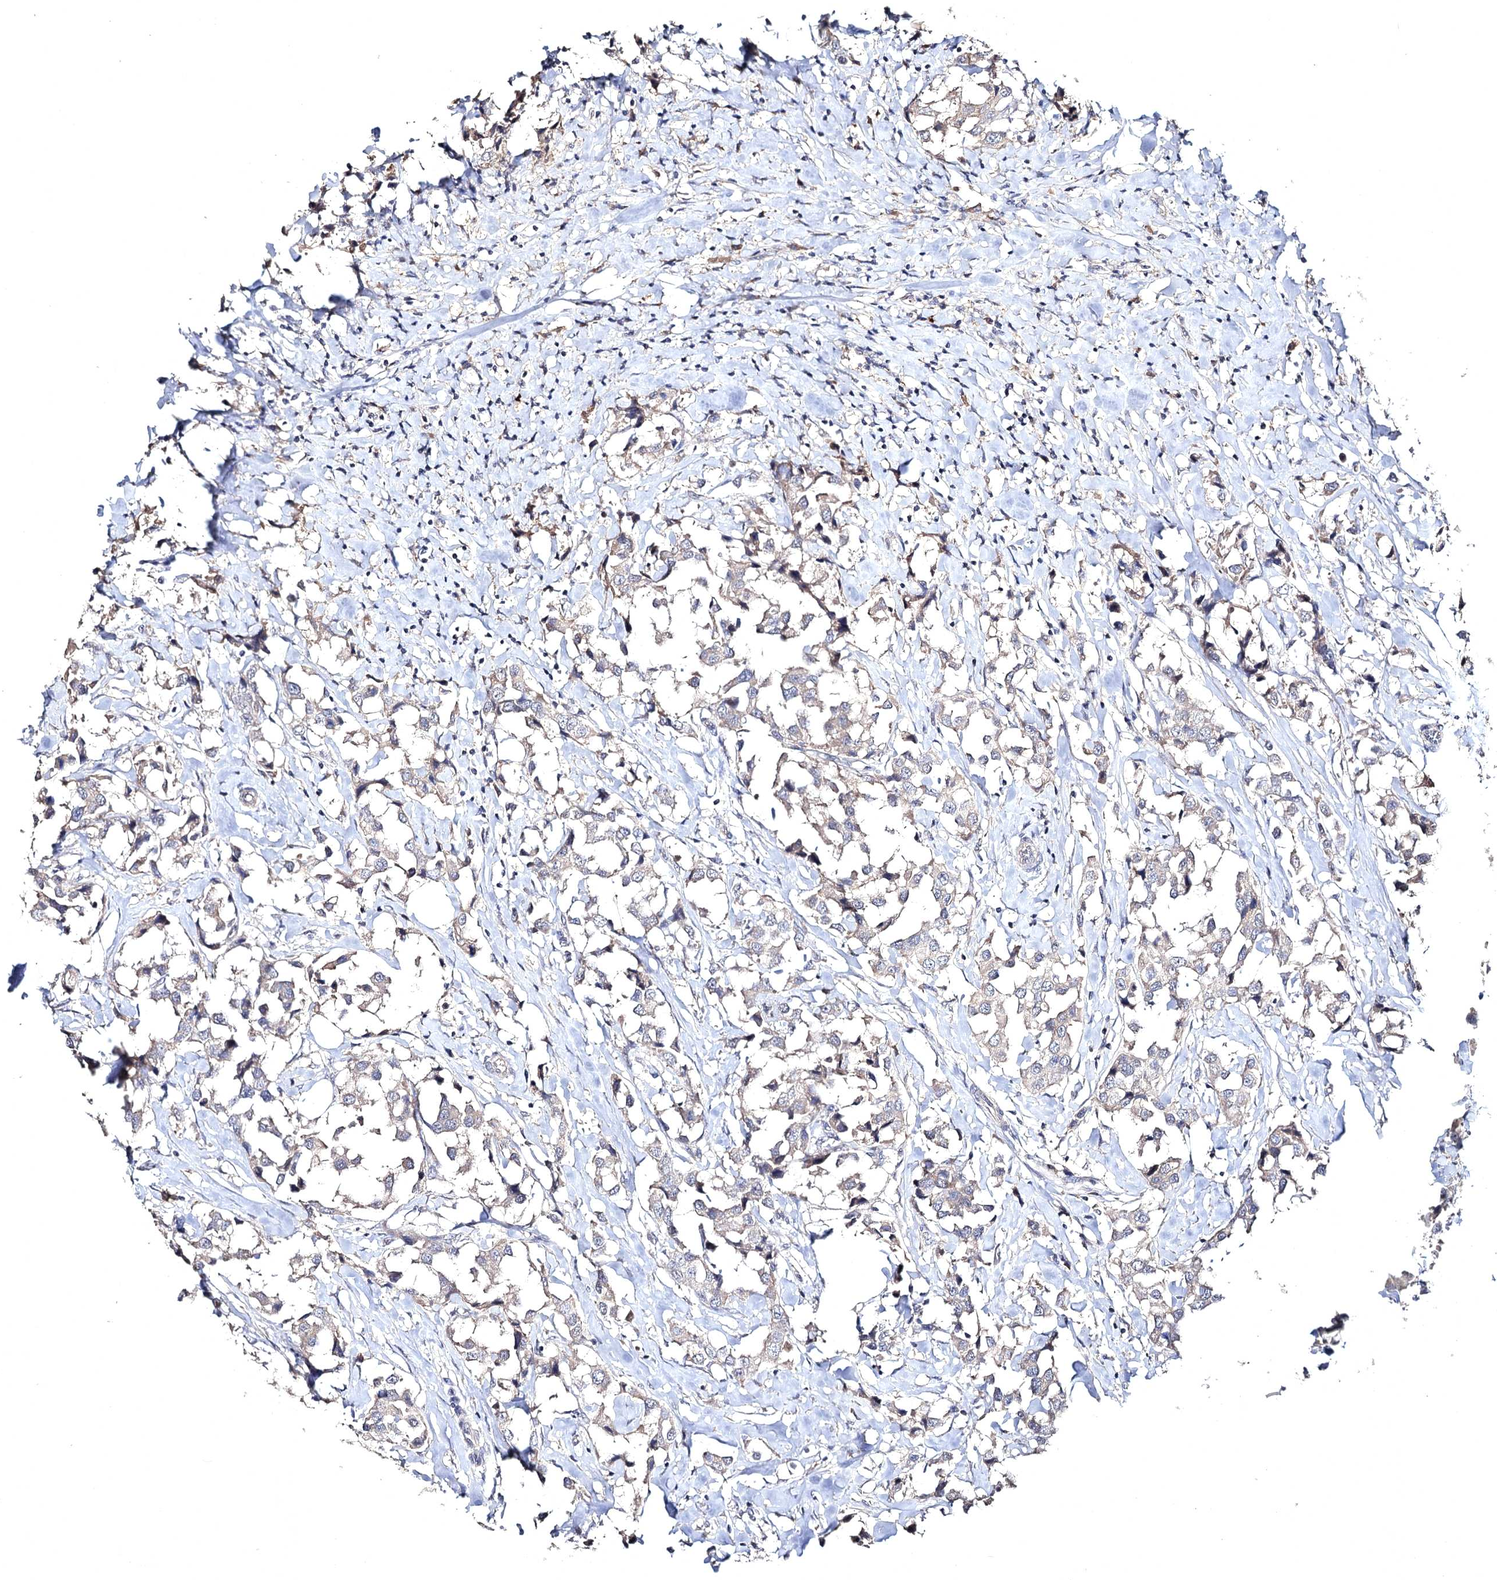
{"staining": {"intensity": "negative", "quantity": "none", "location": "none"}, "tissue": "breast cancer", "cell_type": "Tumor cells", "image_type": "cancer", "snomed": [{"axis": "morphology", "description": "Duct carcinoma"}, {"axis": "topography", "description": "Breast"}], "caption": "An immunohistochemistry (IHC) histopathology image of breast infiltrating ductal carcinoma is shown. There is no staining in tumor cells of breast infiltrating ductal carcinoma.", "gene": "SEMA4G", "patient": {"sex": "female", "age": 80}}